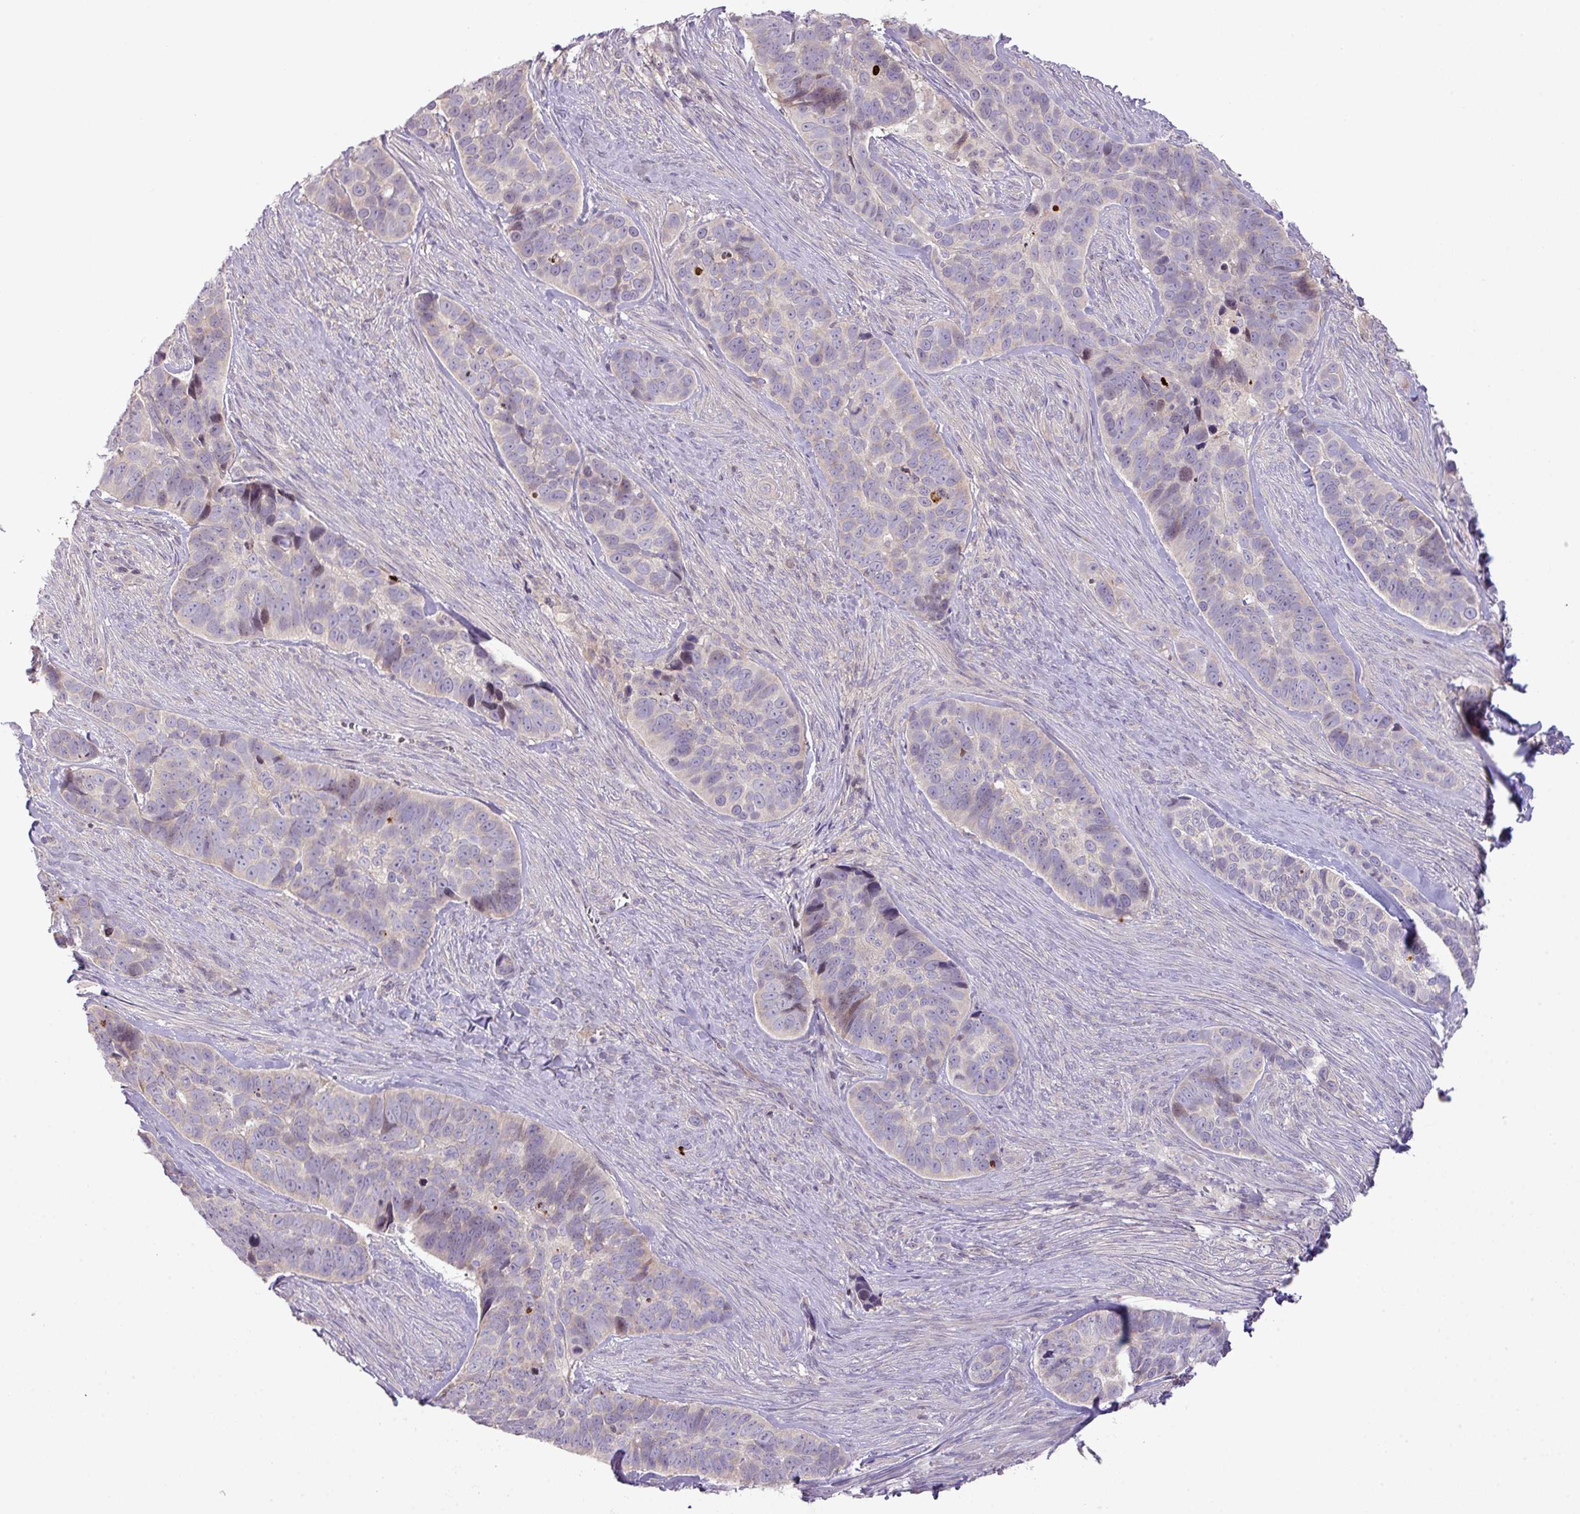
{"staining": {"intensity": "negative", "quantity": "none", "location": "none"}, "tissue": "skin cancer", "cell_type": "Tumor cells", "image_type": "cancer", "snomed": [{"axis": "morphology", "description": "Basal cell carcinoma"}, {"axis": "topography", "description": "Skin"}], "caption": "High power microscopy histopathology image of an IHC photomicrograph of basal cell carcinoma (skin), revealing no significant positivity in tumor cells. Brightfield microscopy of IHC stained with DAB (brown) and hematoxylin (blue), captured at high magnification.", "gene": "ZNF394", "patient": {"sex": "female", "age": 82}}